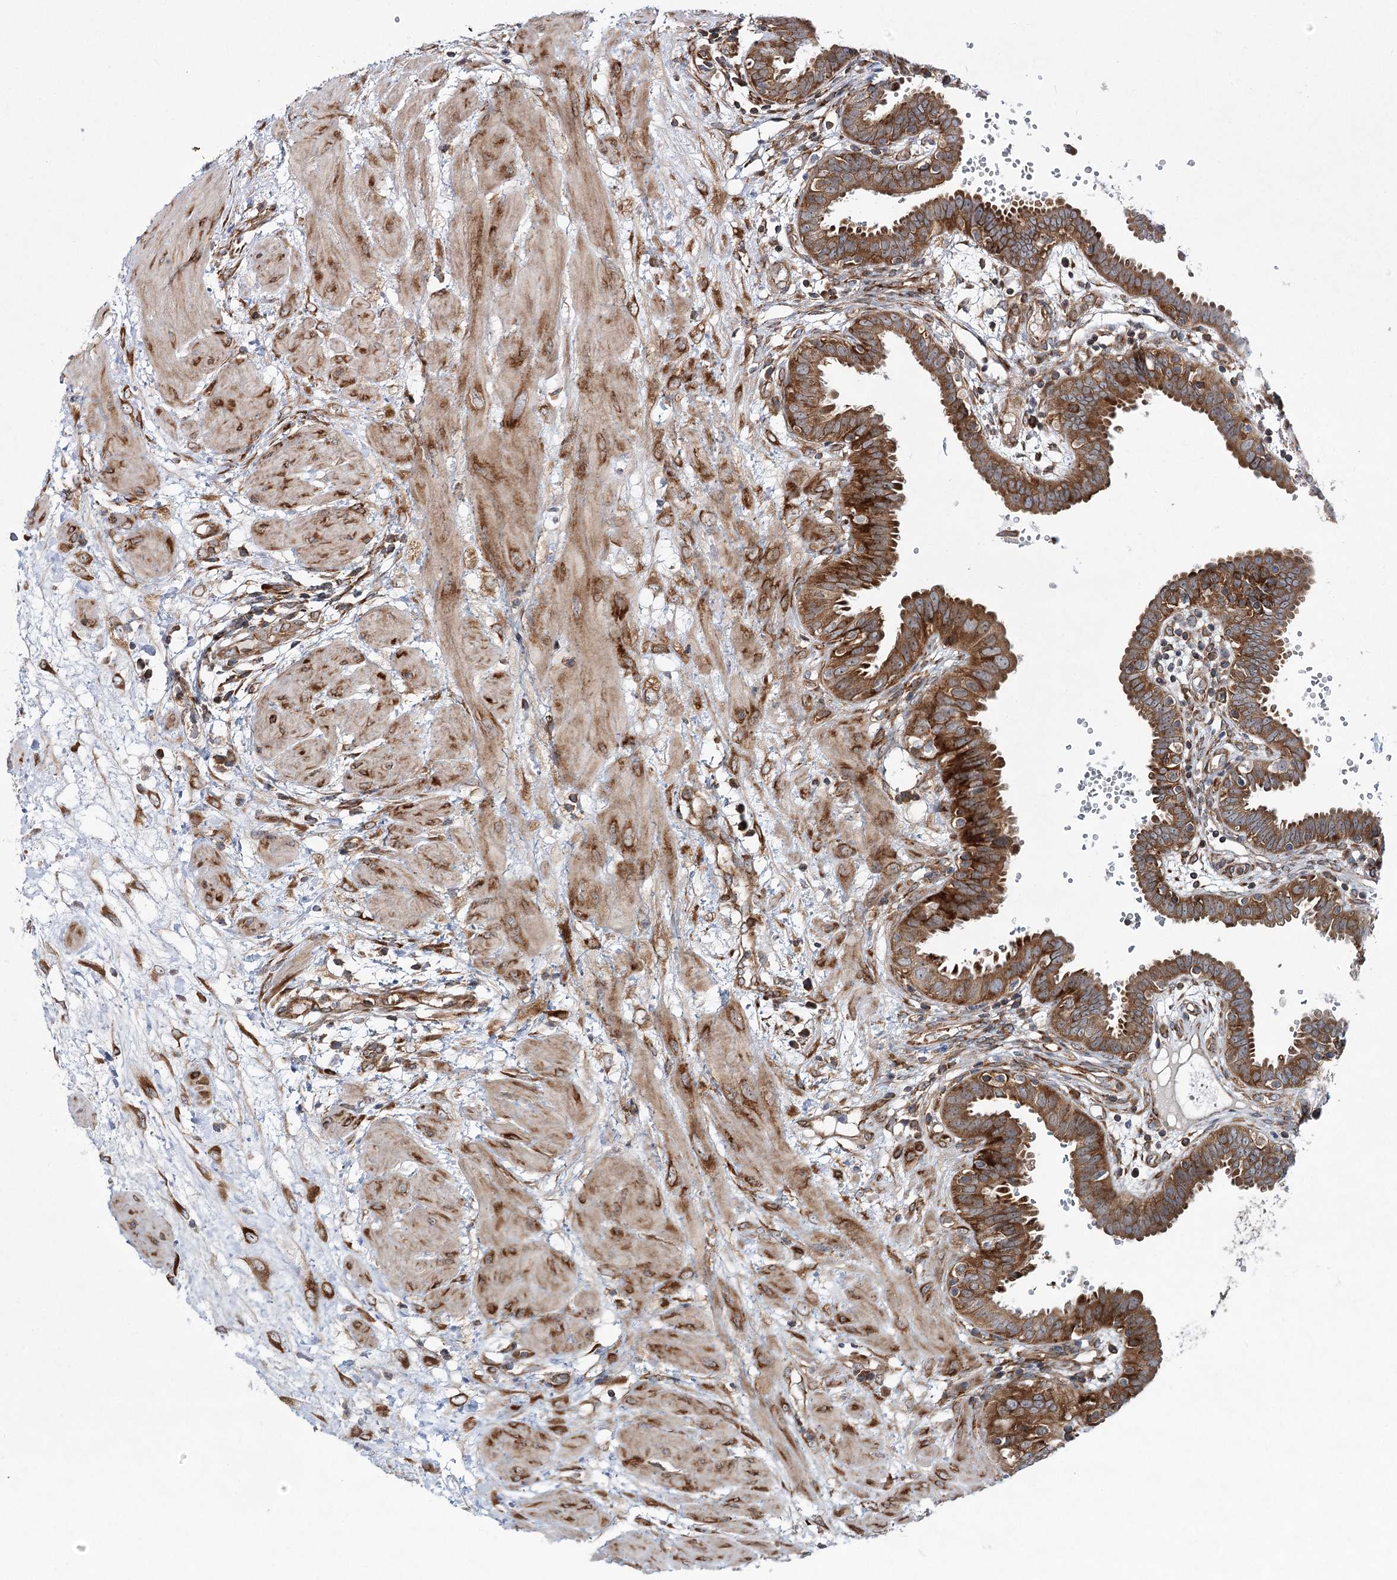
{"staining": {"intensity": "moderate", "quantity": ">75%", "location": "cytoplasmic/membranous"}, "tissue": "fallopian tube", "cell_type": "Glandular cells", "image_type": "normal", "snomed": [{"axis": "morphology", "description": "Normal tissue, NOS"}, {"axis": "topography", "description": "Fallopian tube"}, {"axis": "topography", "description": "Placenta"}], "caption": "Protein analysis of unremarkable fallopian tube demonstrates moderate cytoplasmic/membranous expression in approximately >75% of glandular cells.", "gene": "VWA2", "patient": {"sex": "female", "age": 32}}